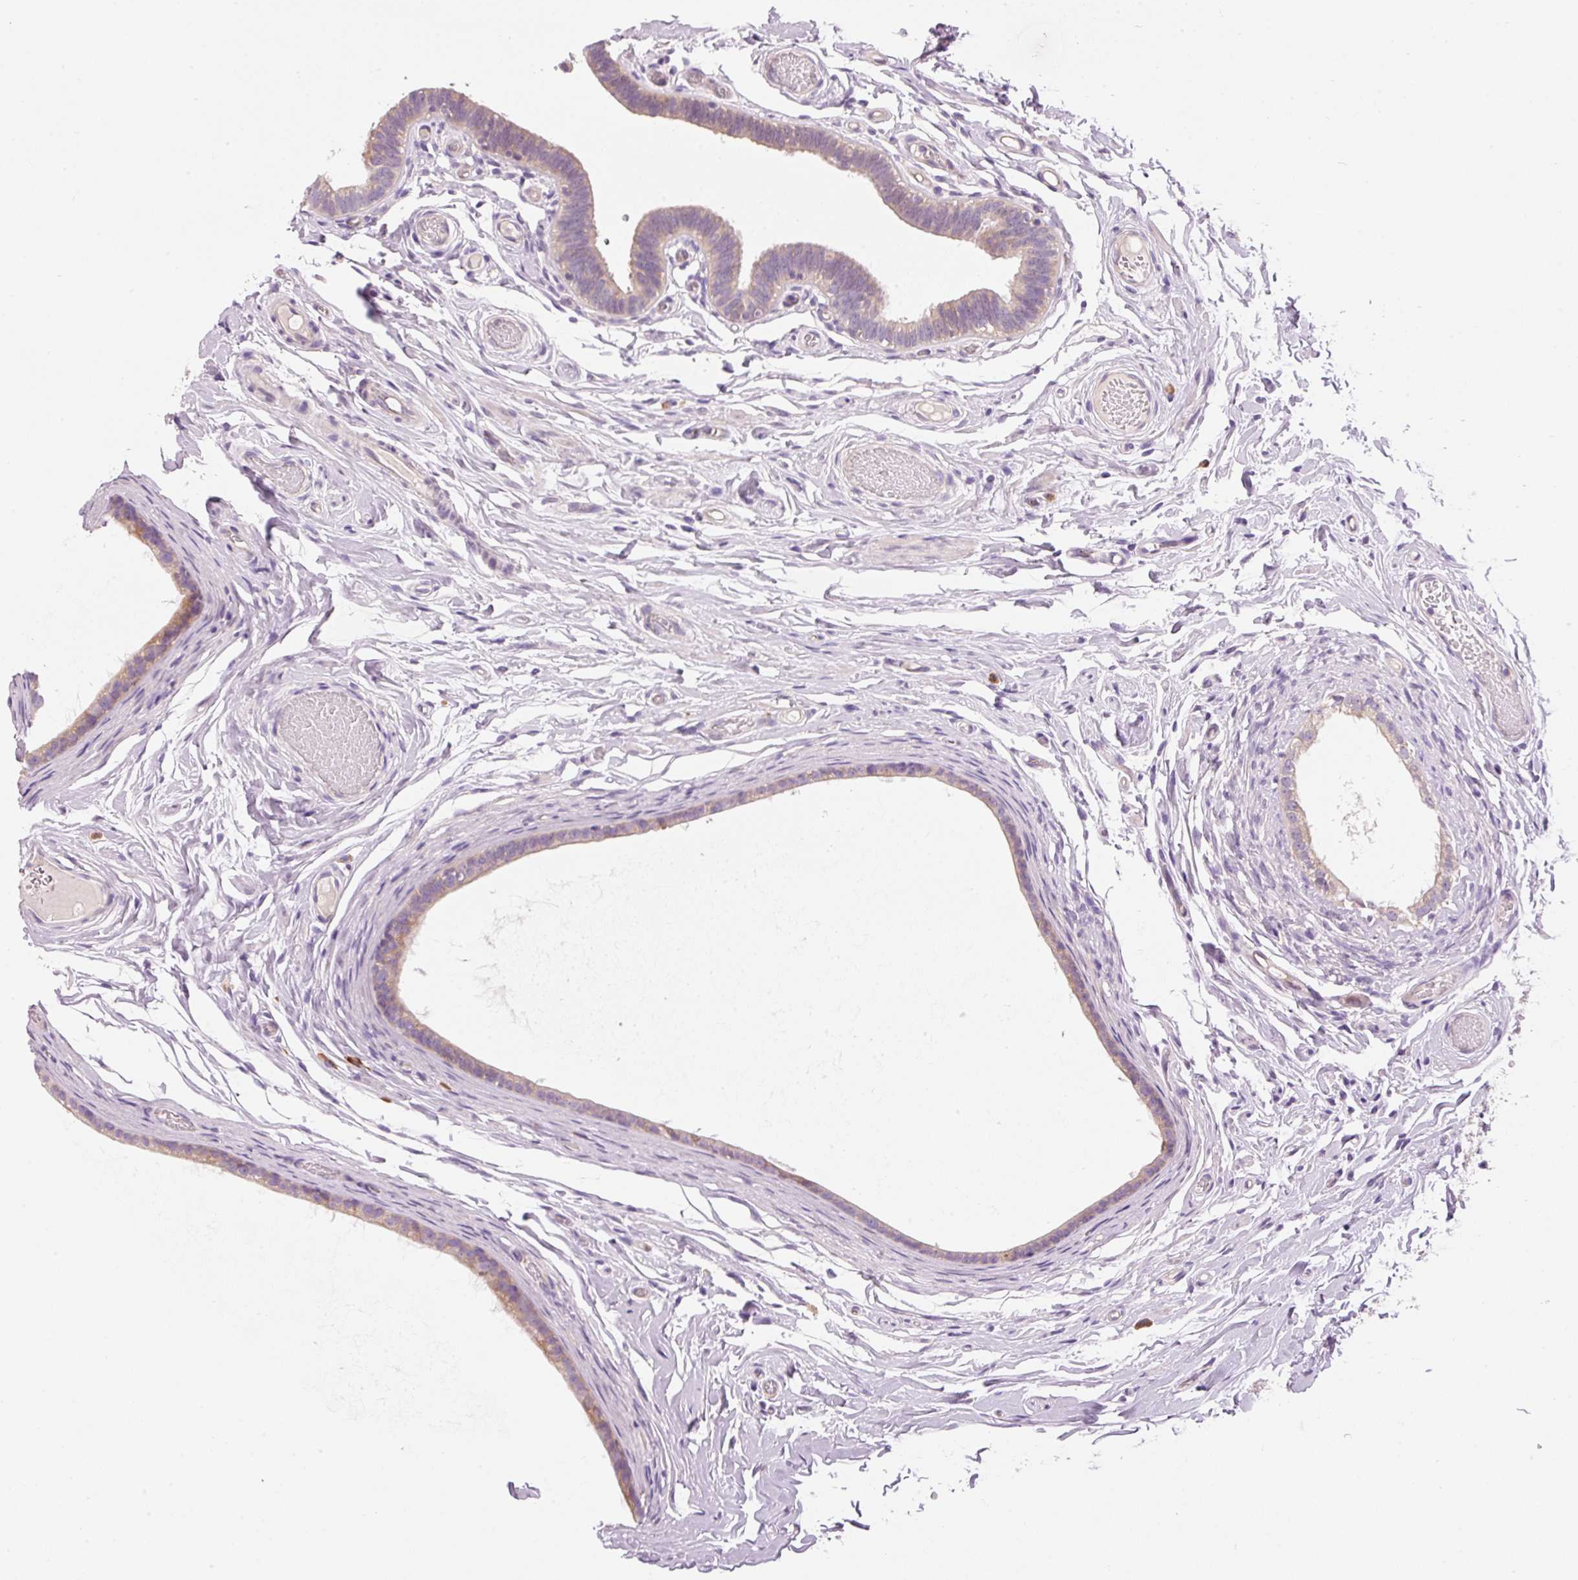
{"staining": {"intensity": "weak", "quantity": "<25%", "location": "cytoplasmic/membranous"}, "tissue": "epididymis", "cell_type": "Glandular cells", "image_type": "normal", "snomed": [{"axis": "morphology", "description": "Normal tissue, NOS"}, {"axis": "morphology", "description": "Carcinoma, Embryonal, NOS"}, {"axis": "topography", "description": "Testis"}, {"axis": "topography", "description": "Epididymis"}], "caption": "The micrograph displays no significant positivity in glandular cells of epididymis.", "gene": "PNPLA5", "patient": {"sex": "male", "age": 36}}